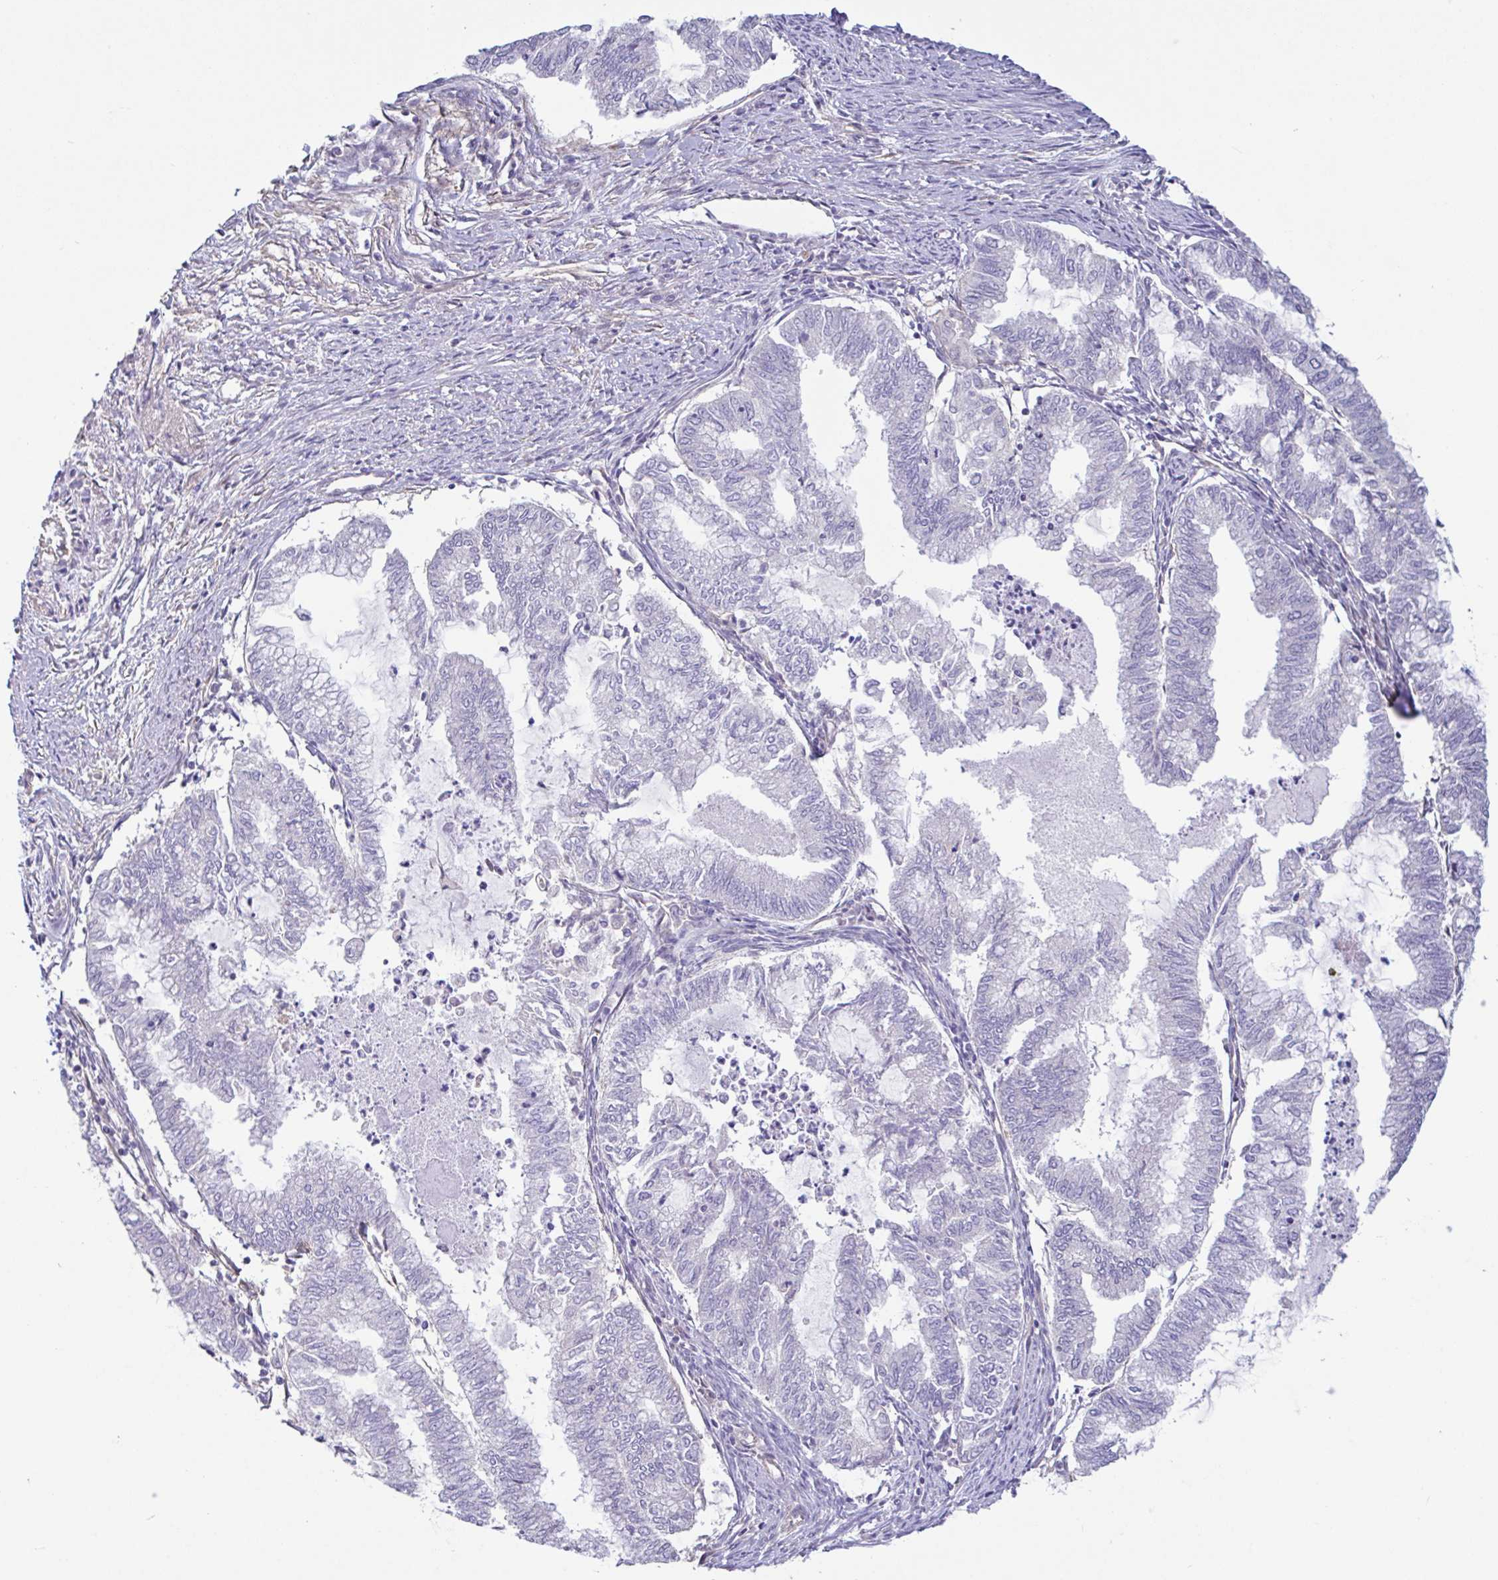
{"staining": {"intensity": "negative", "quantity": "none", "location": "none"}, "tissue": "endometrial cancer", "cell_type": "Tumor cells", "image_type": "cancer", "snomed": [{"axis": "morphology", "description": "Adenocarcinoma, NOS"}, {"axis": "topography", "description": "Endometrium"}], "caption": "Micrograph shows no significant protein positivity in tumor cells of endometrial adenocarcinoma. (Stains: DAB IHC with hematoxylin counter stain, Microscopy: brightfield microscopy at high magnification).", "gene": "PLCD4", "patient": {"sex": "female", "age": 79}}